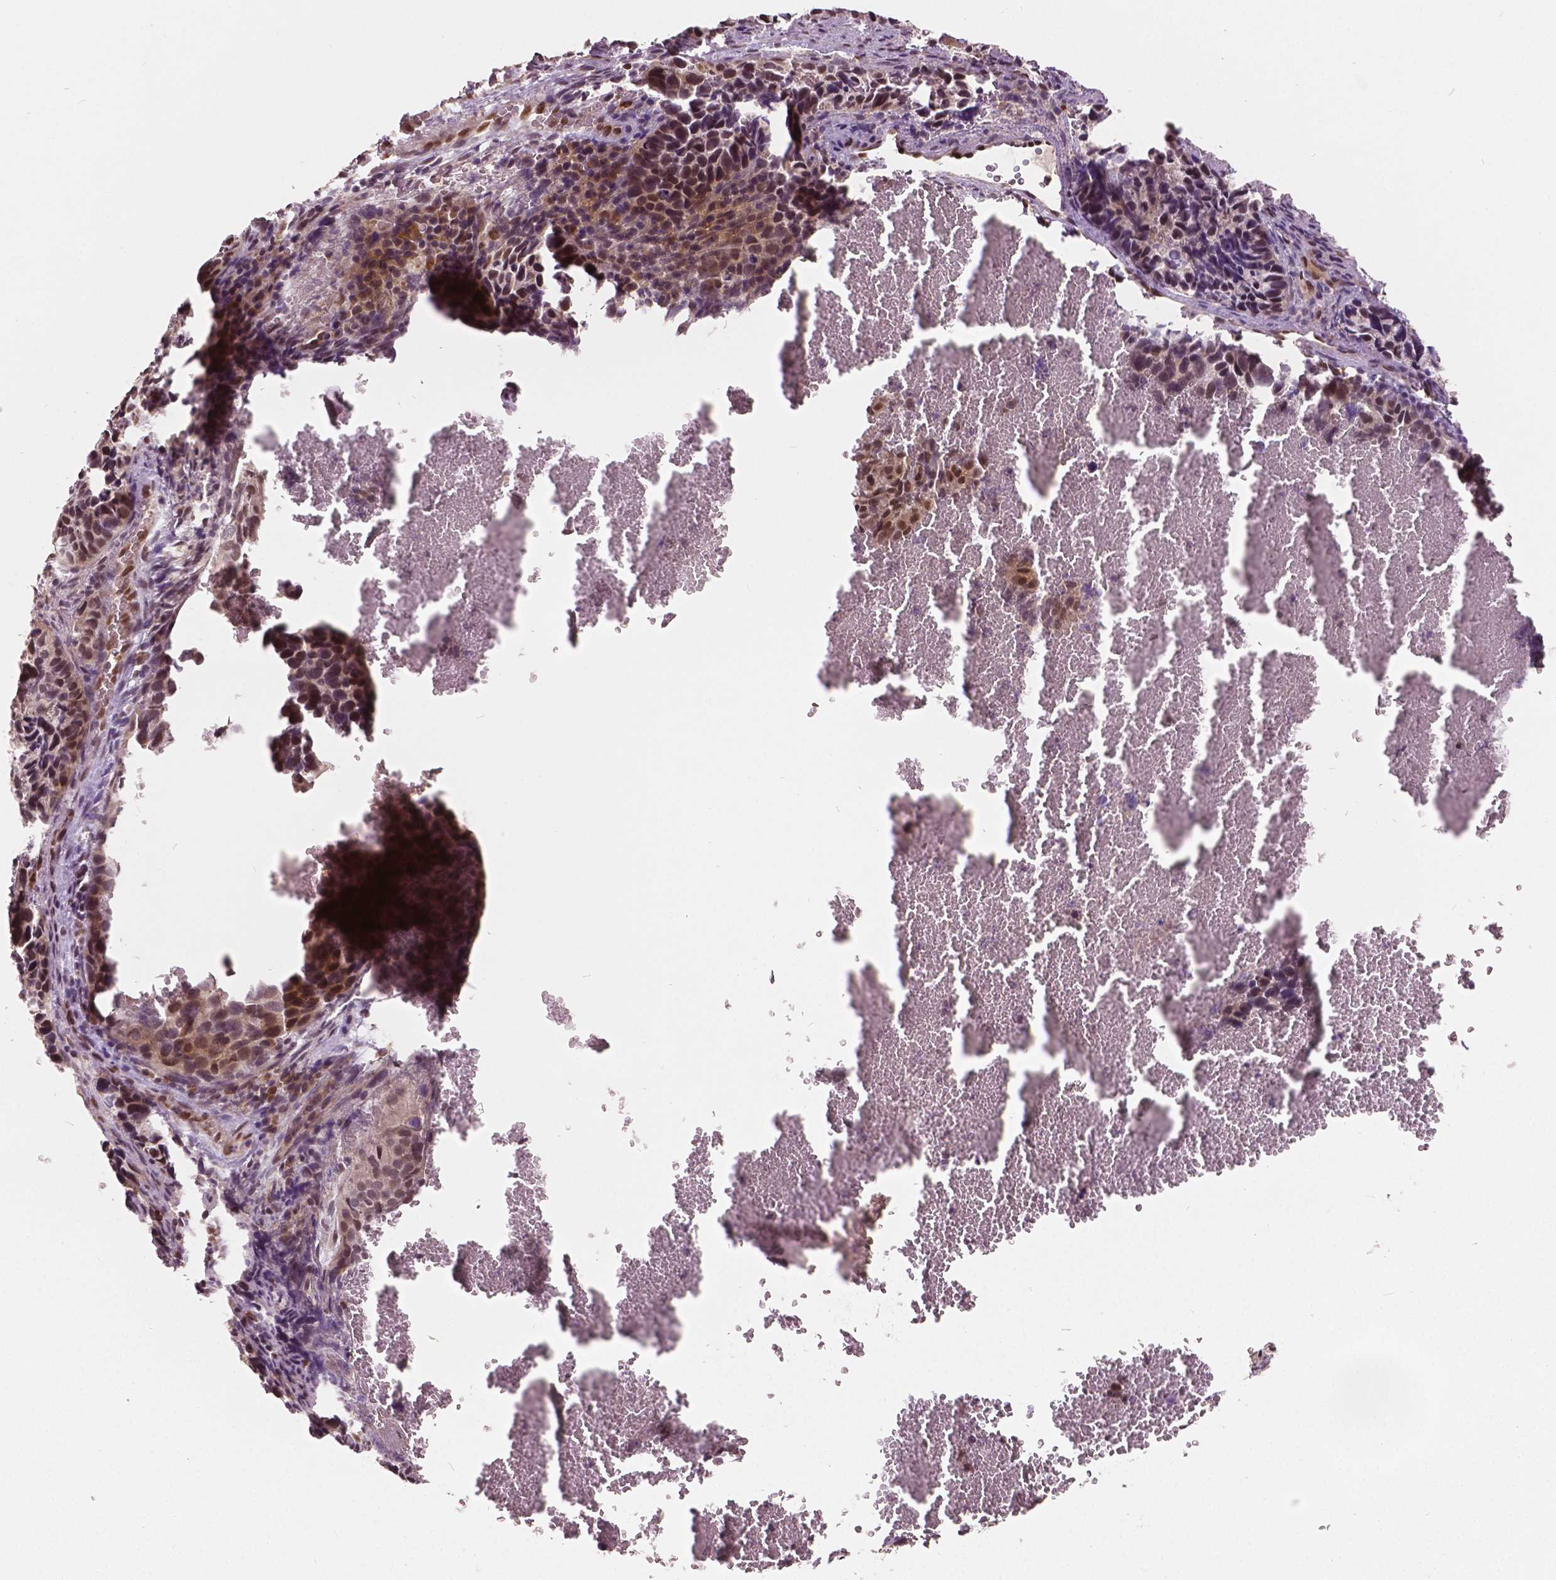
{"staining": {"intensity": "weak", "quantity": "25%-75%", "location": "nuclear"}, "tissue": "cervical cancer", "cell_type": "Tumor cells", "image_type": "cancer", "snomed": [{"axis": "morphology", "description": "Squamous cell carcinoma, NOS"}, {"axis": "topography", "description": "Cervix"}], "caption": "An image of human squamous cell carcinoma (cervical) stained for a protein demonstrates weak nuclear brown staining in tumor cells. (brown staining indicates protein expression, while blue staining denotes nuclei).", "gene": "HMBOX1", "patient": {"sex": "female", "age": 38}}